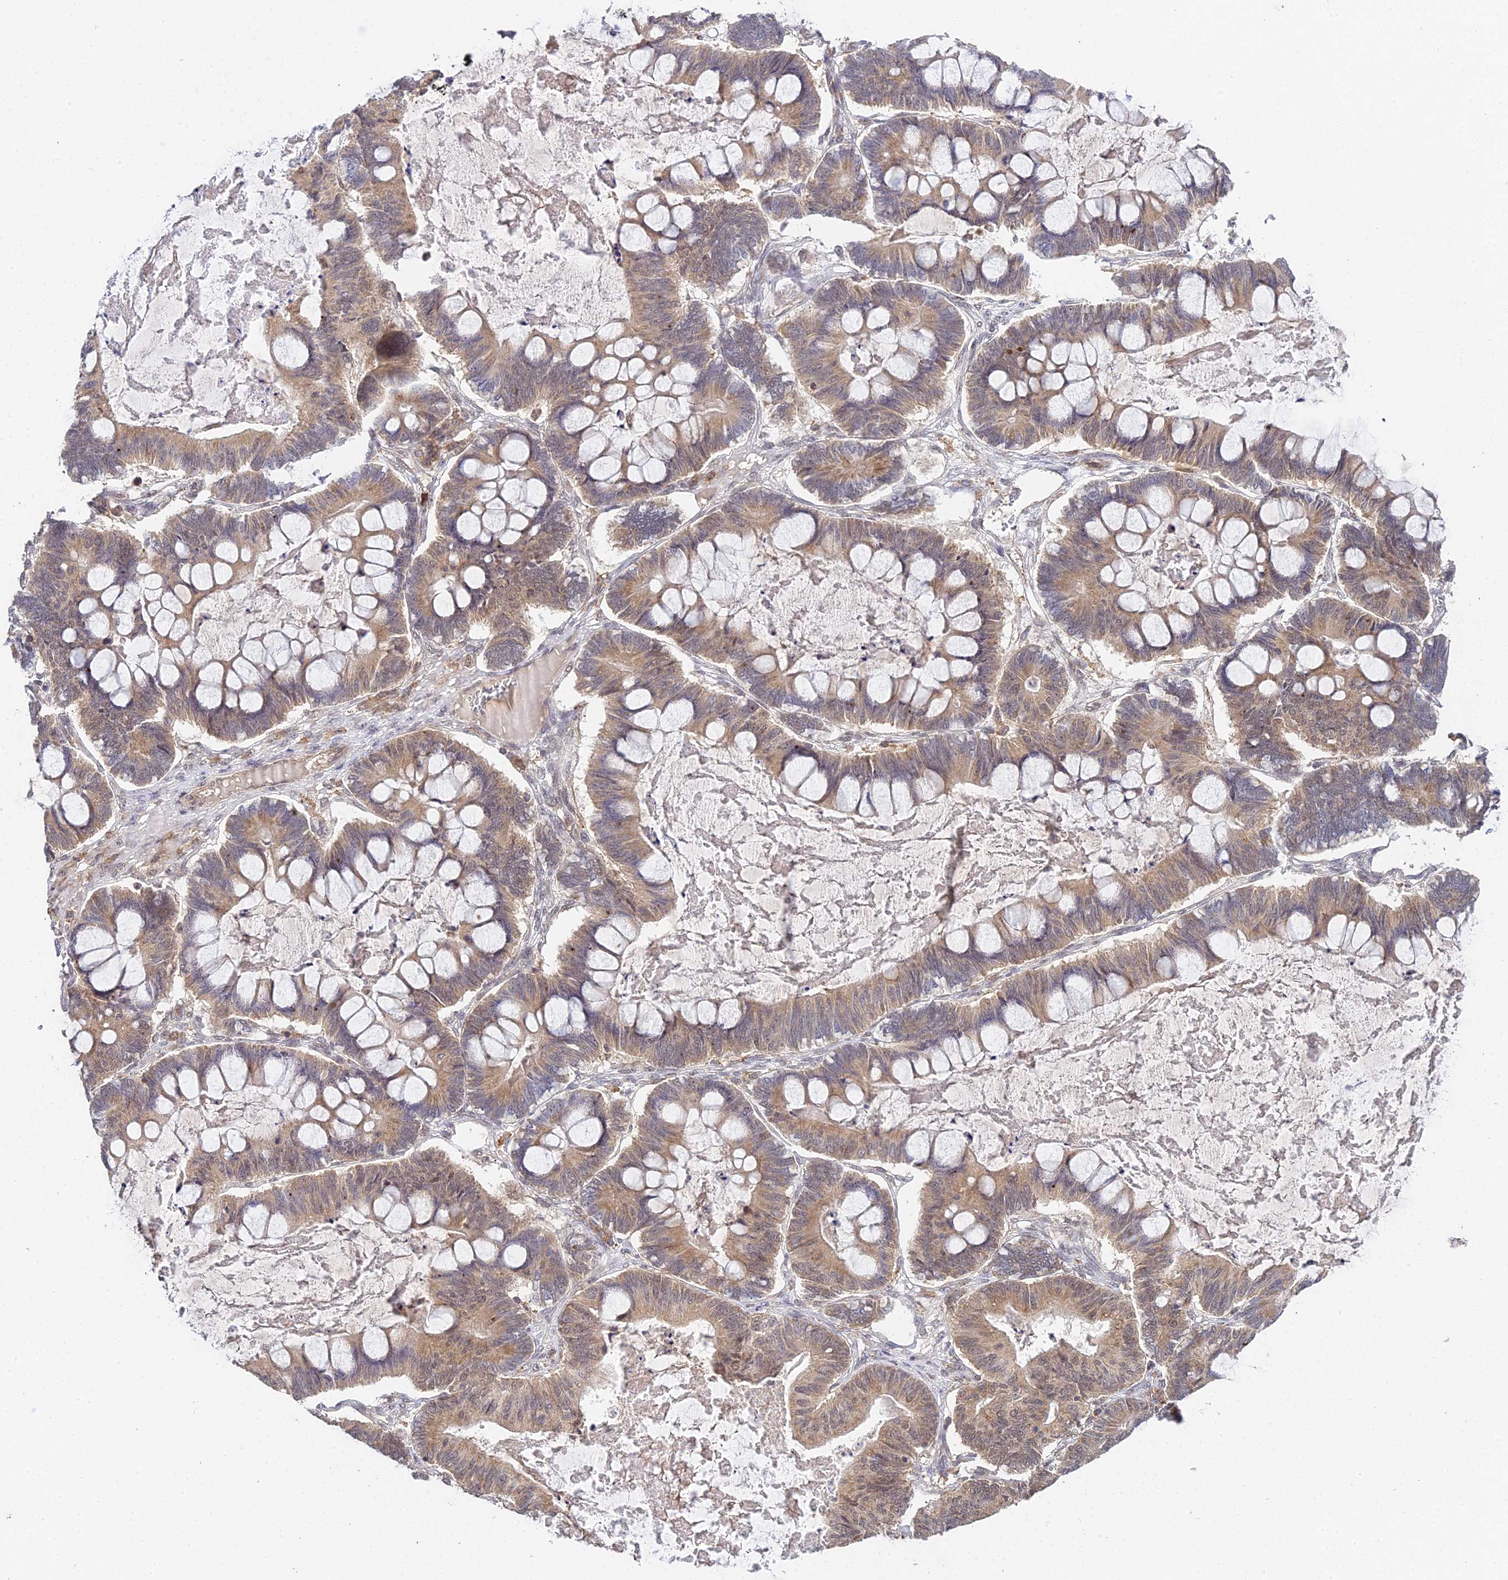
{"staining": {"intensity": "weak", "quantity": ">75%", "location": "cytoplasmic/membranous,nuclear"}, "tissue": "ovarian cancer", "cell_type": "Tumor cells", "image_type": "cancer", "snomed": [{"axis": "morphology", "description": "Cystadenocarcinoma, mucinous, NOS"}, {"axis": "topography", "description": "Ovary"}], "caption": "Ovarian cancer (mucinous cystadenocarcinoma) stained for a protein reveals weak cytoplasmic/membranous and nuclear positivity in tumor cells. (IHC, brightfield microscopy, high magnification).", "gene": "TPRX1", "patient": {"sex": "female", "age": 61}}